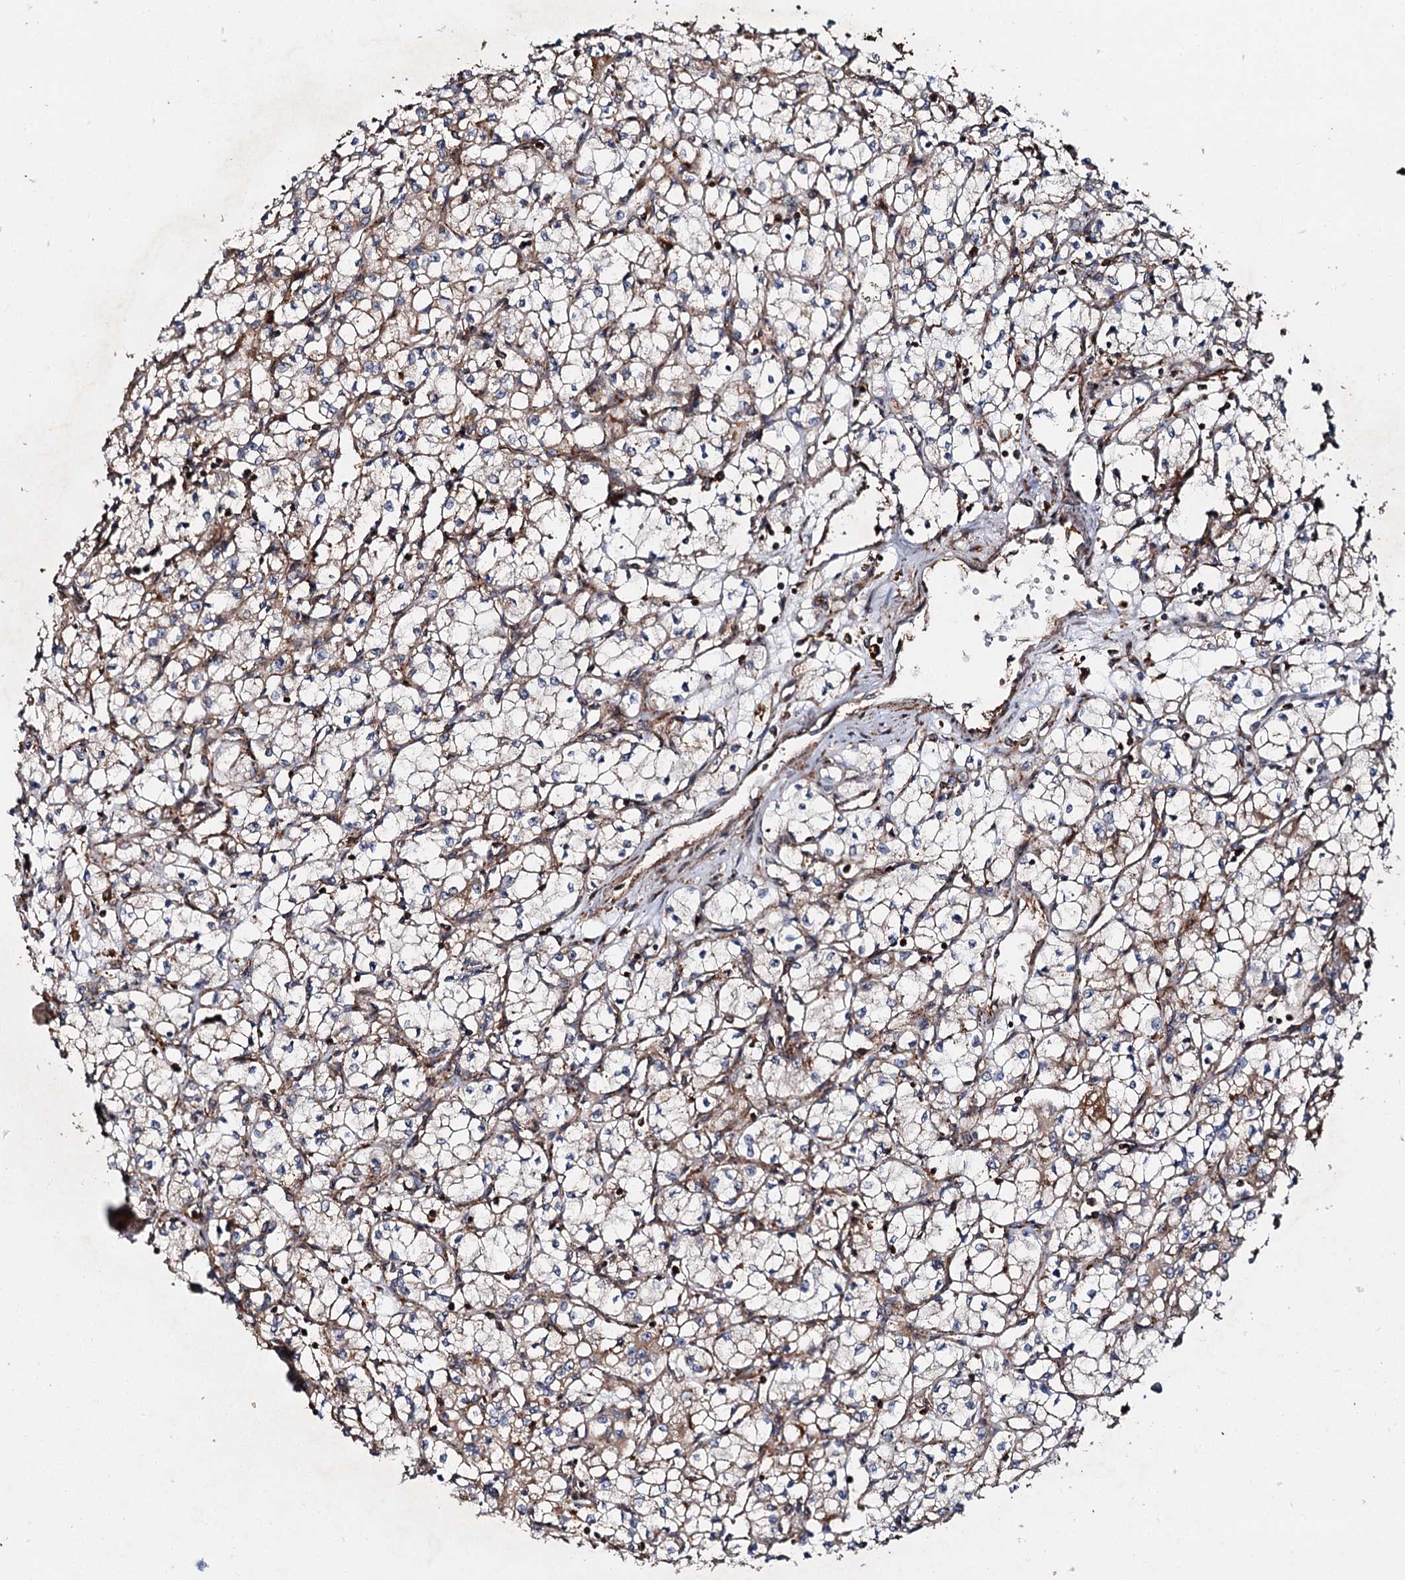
{"staining": {"intensity": "weak", "quantity": "25%-75%", "location": "cytoplasmic/membranous"}, "tissue": "renal cancer", "cell_type": "Tumor cells", "image_type": "cancer", "snomed": [{"axis": "morphology", "description": "Adenocarcinoma, NOS"}, {"axis": "topography", "description": "Kidney"}], "caption": "Immunohistochemistry (IHC) micrograph of neoplastic tissue: human renal cancer stained using IHC demonstrates low levels of weak protein expression localized specifically in the cytoplasmic/membranous of tumor cells, appearing as a cytoplasmic/membranous brown color.", "gene": "WDR73", "patient": {"sex": "male", "age": 59}}